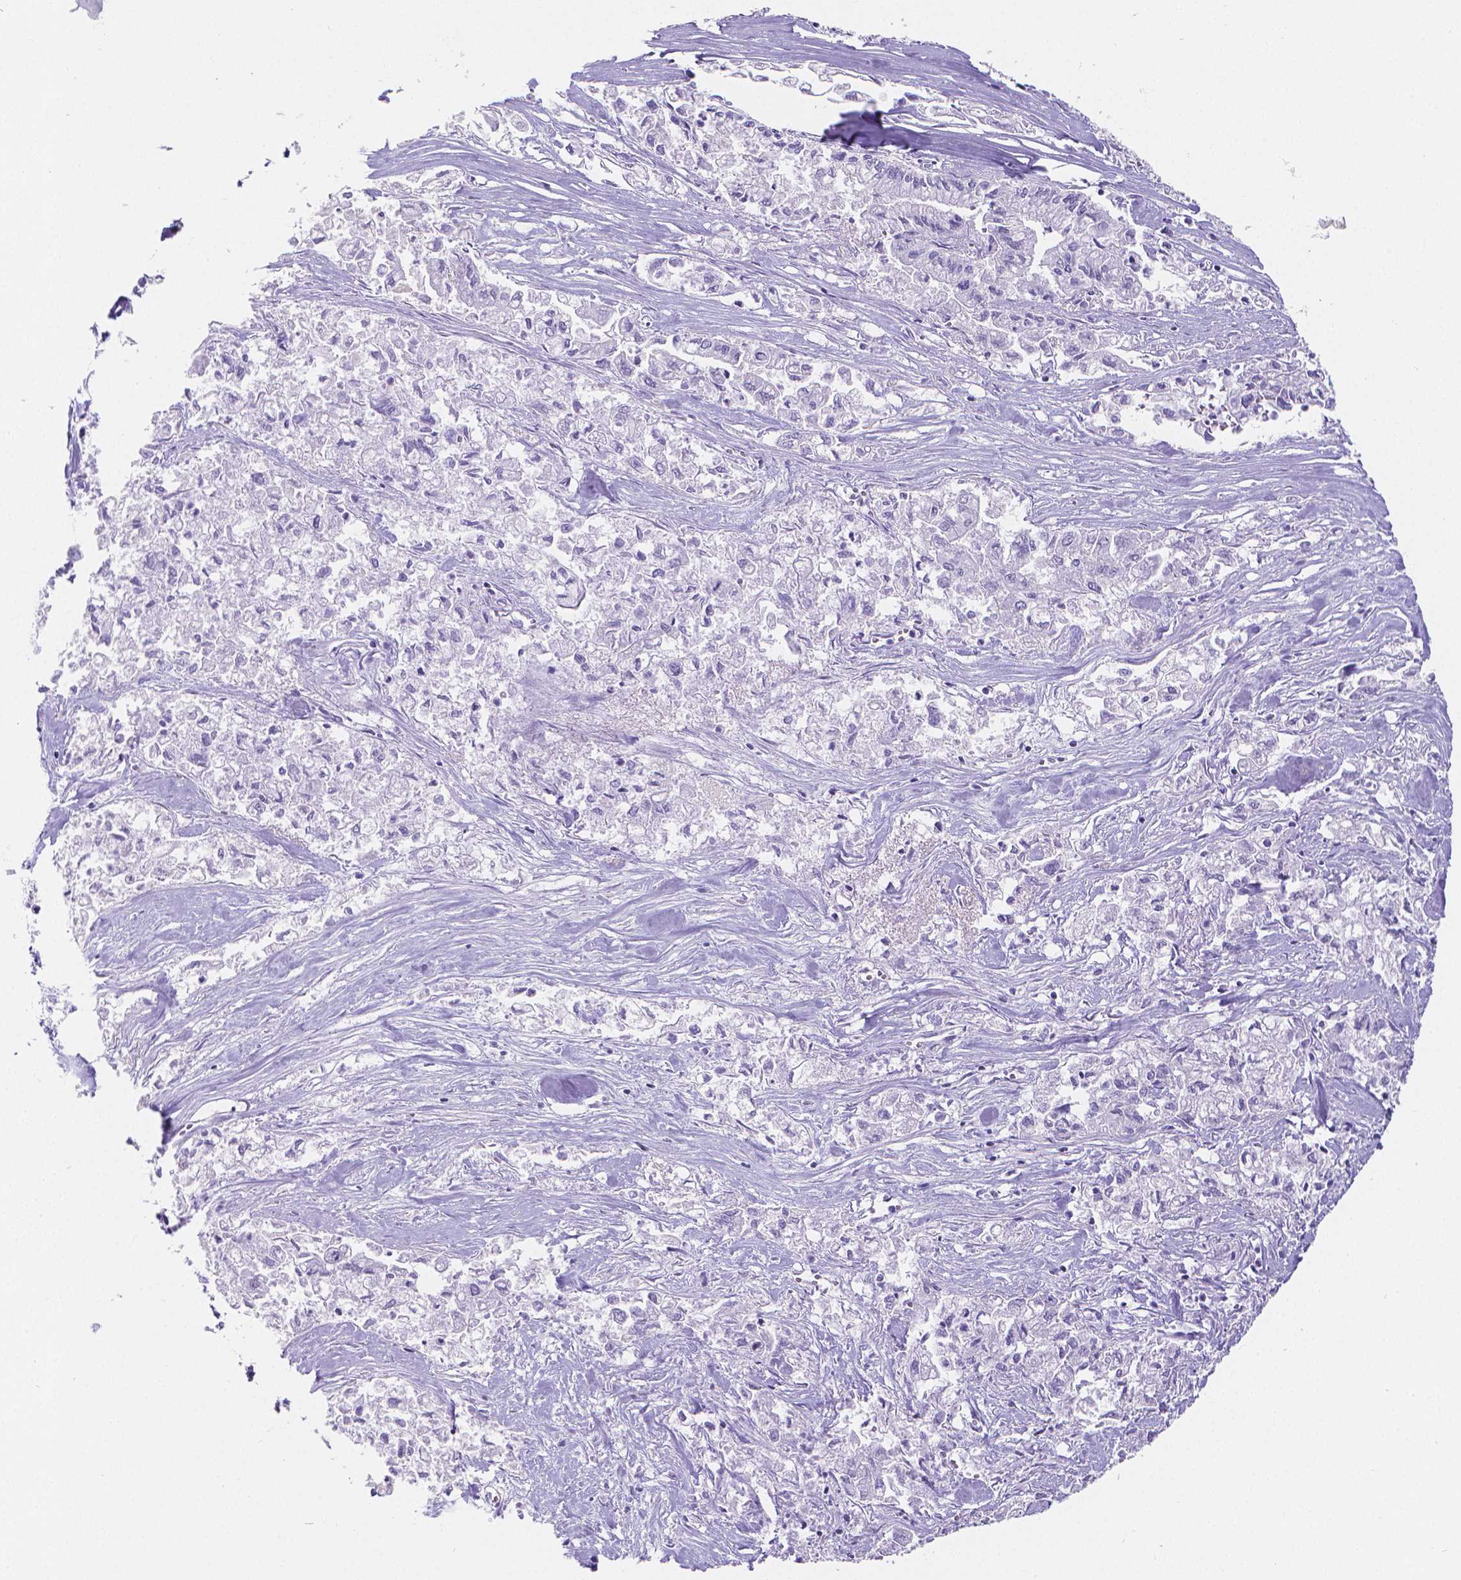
{"staining": {"intensity": "negative", "quantity": "none", "location": "none"}, "tissue": "pancreatic cancer", "cell_type": "Tumor cells", "image_type": "cancer", "snomed": [{"axis": "morphology", "description": "Adenocarcinoma, NOS"}, {"axis": "topography", "description": "Pancreas"}], "caption": "A photomicrograph of human pancreatic cancer (adenocarcinoma) is negative for staining in tumor cells.", "gene": "MEF2C", "patient": {"sex": "male", "age": 72}}